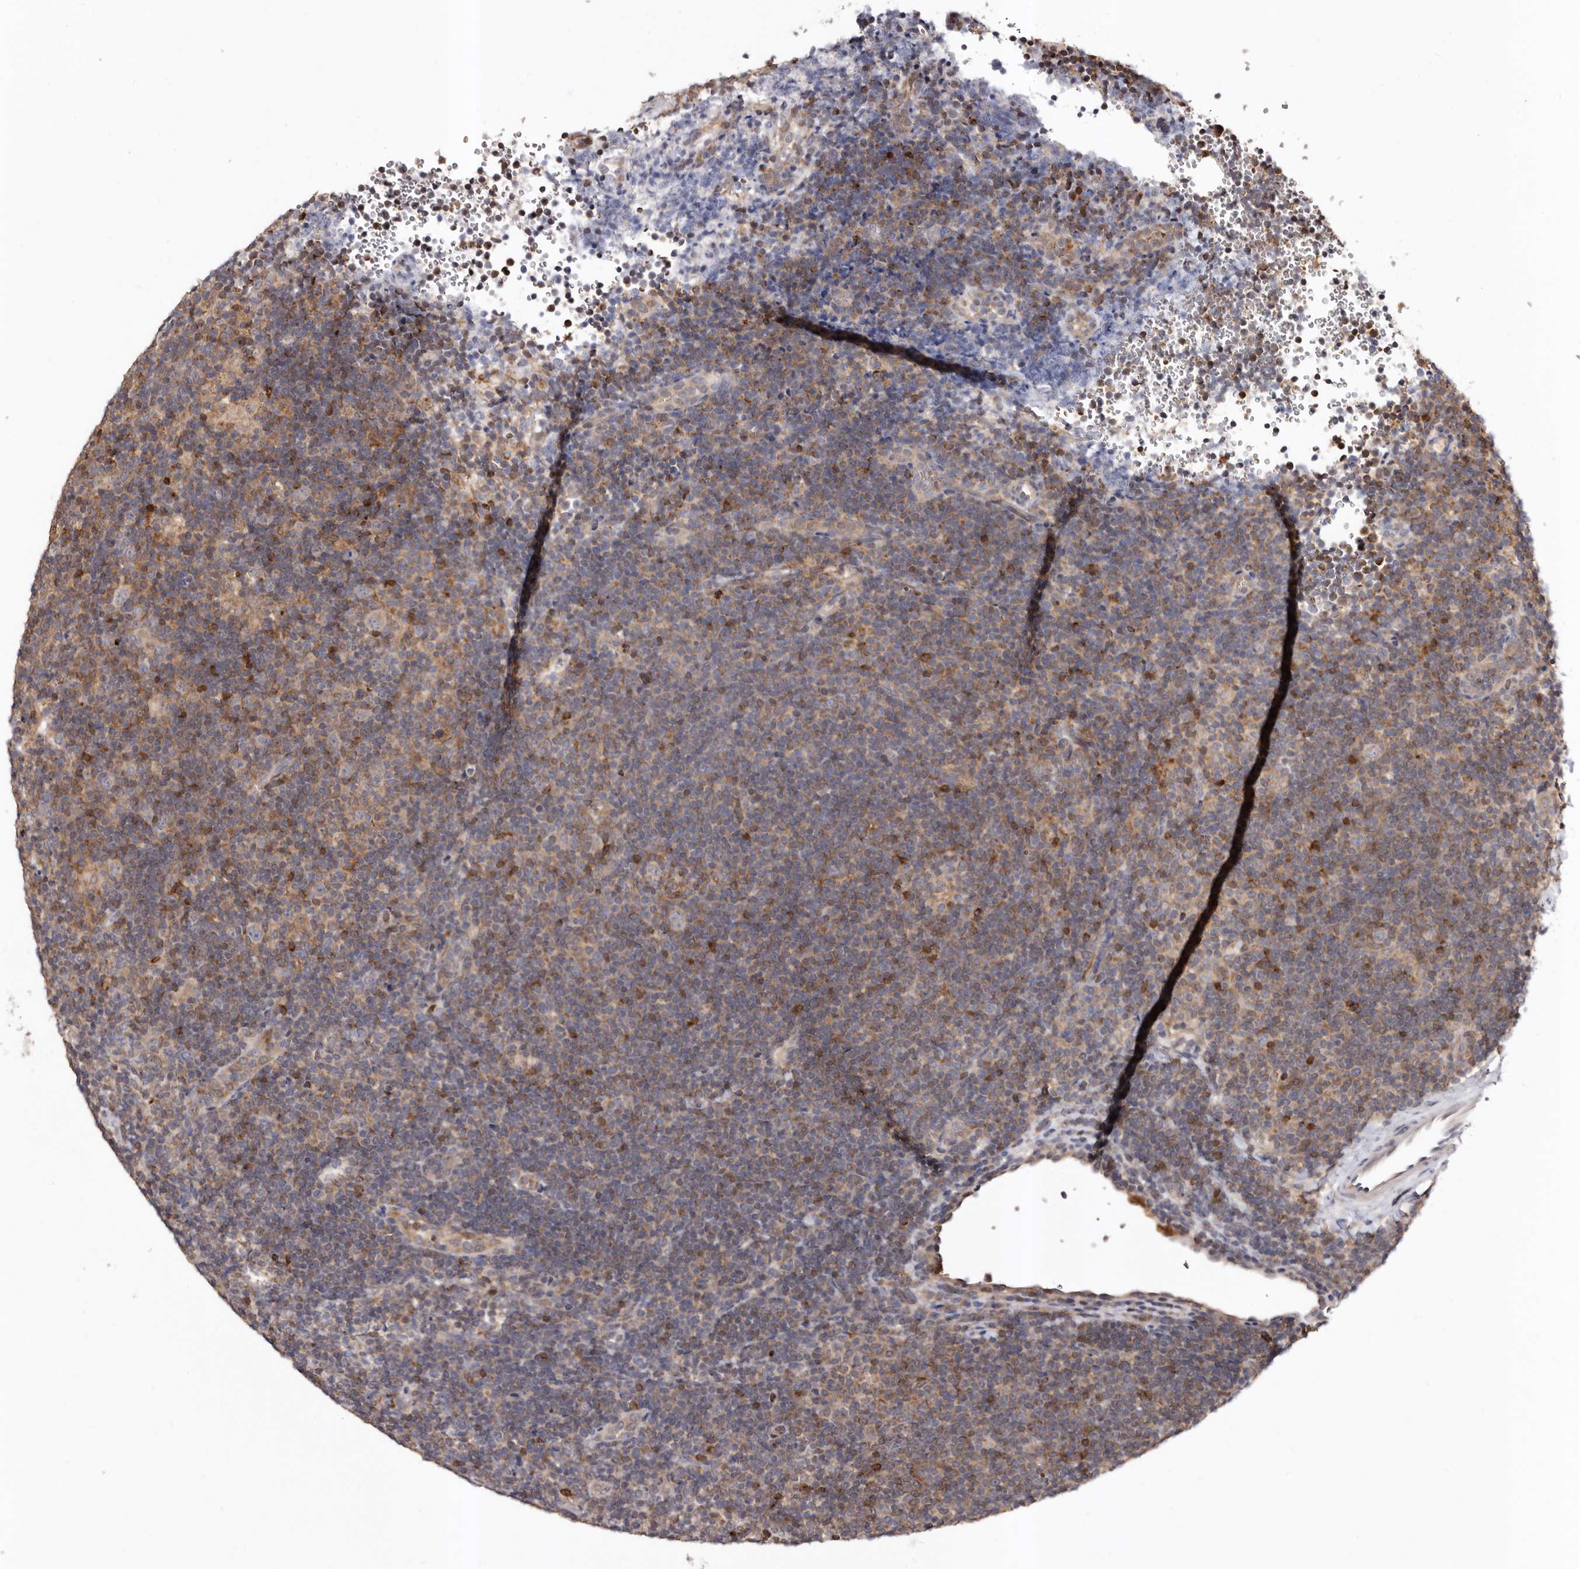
{"staining": {"intensity": "weak", "quantity": "<25%", "location": "cytoplasmic/membranous"}, "tissue": "lymphoma", "cell_type": "Tumor cells", "image_type": "cancer", "snomed": [{"axis": "morphology", "description": "Hodgkin's disease, NOS"}, {"axis": "topography", "description": "Lymph node"}], "caption": "A high-resolution image shows immunohistochemistry staining of lymphoma, which demonstrates no significant positivity in tumor cells.", "gene": "BAX", "patient": {"sex": "female", "age": 57}}